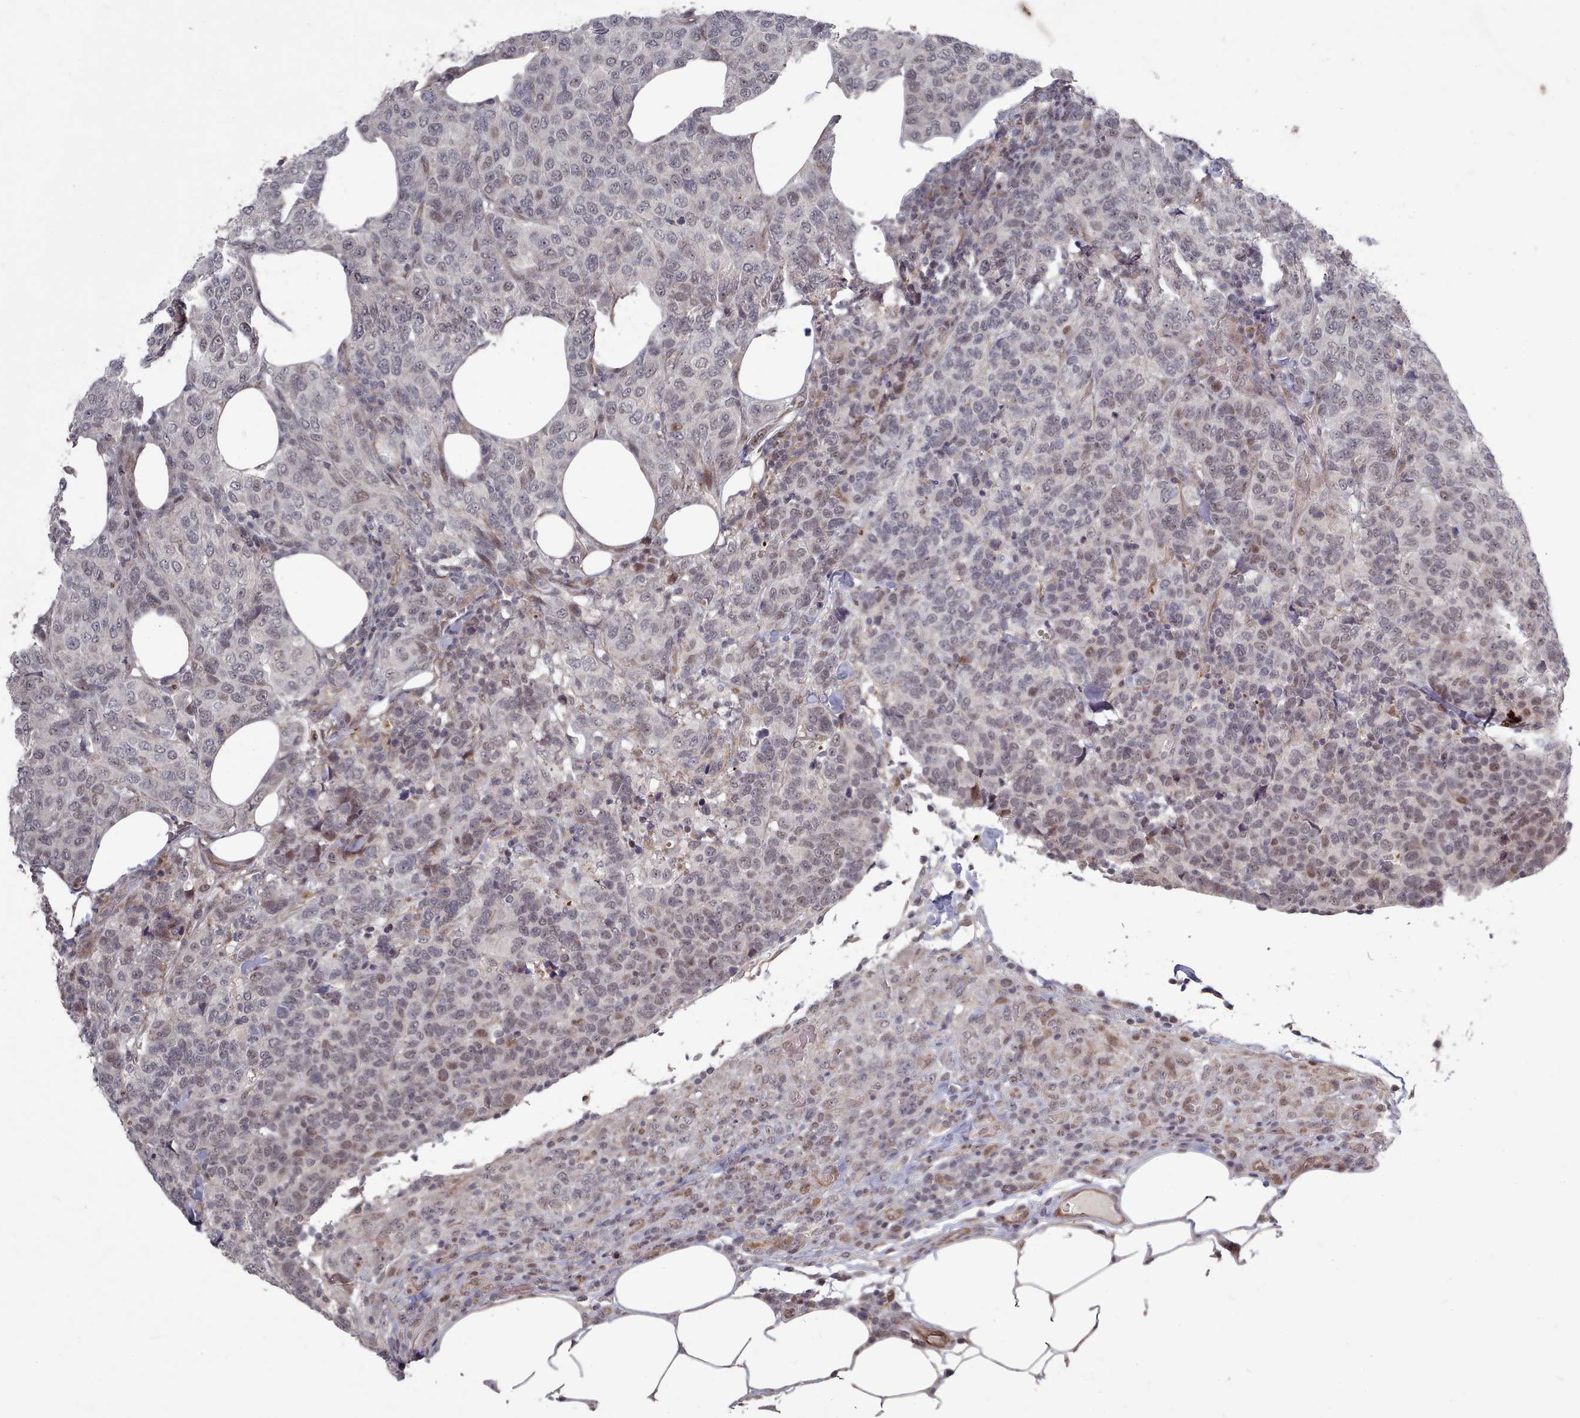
{"staining": {"intensity": "negative", "quantity": "none", "location": "none"}, "tissue": "breast cancer", "cell_type": "Tumor cells", "image_type": "cancer", "snomed": [{"axis": "morphology", "description": "Duct carcinoma"}, {"axis": "topography", "description": "Breast"}], "caption": "Immunohistochemical staining of human breast intraductal carcinoma demonstrates no significant expression in tumor cells.", "gene": "CPSF4", "patient": {"sex": "female", "age": 55}}